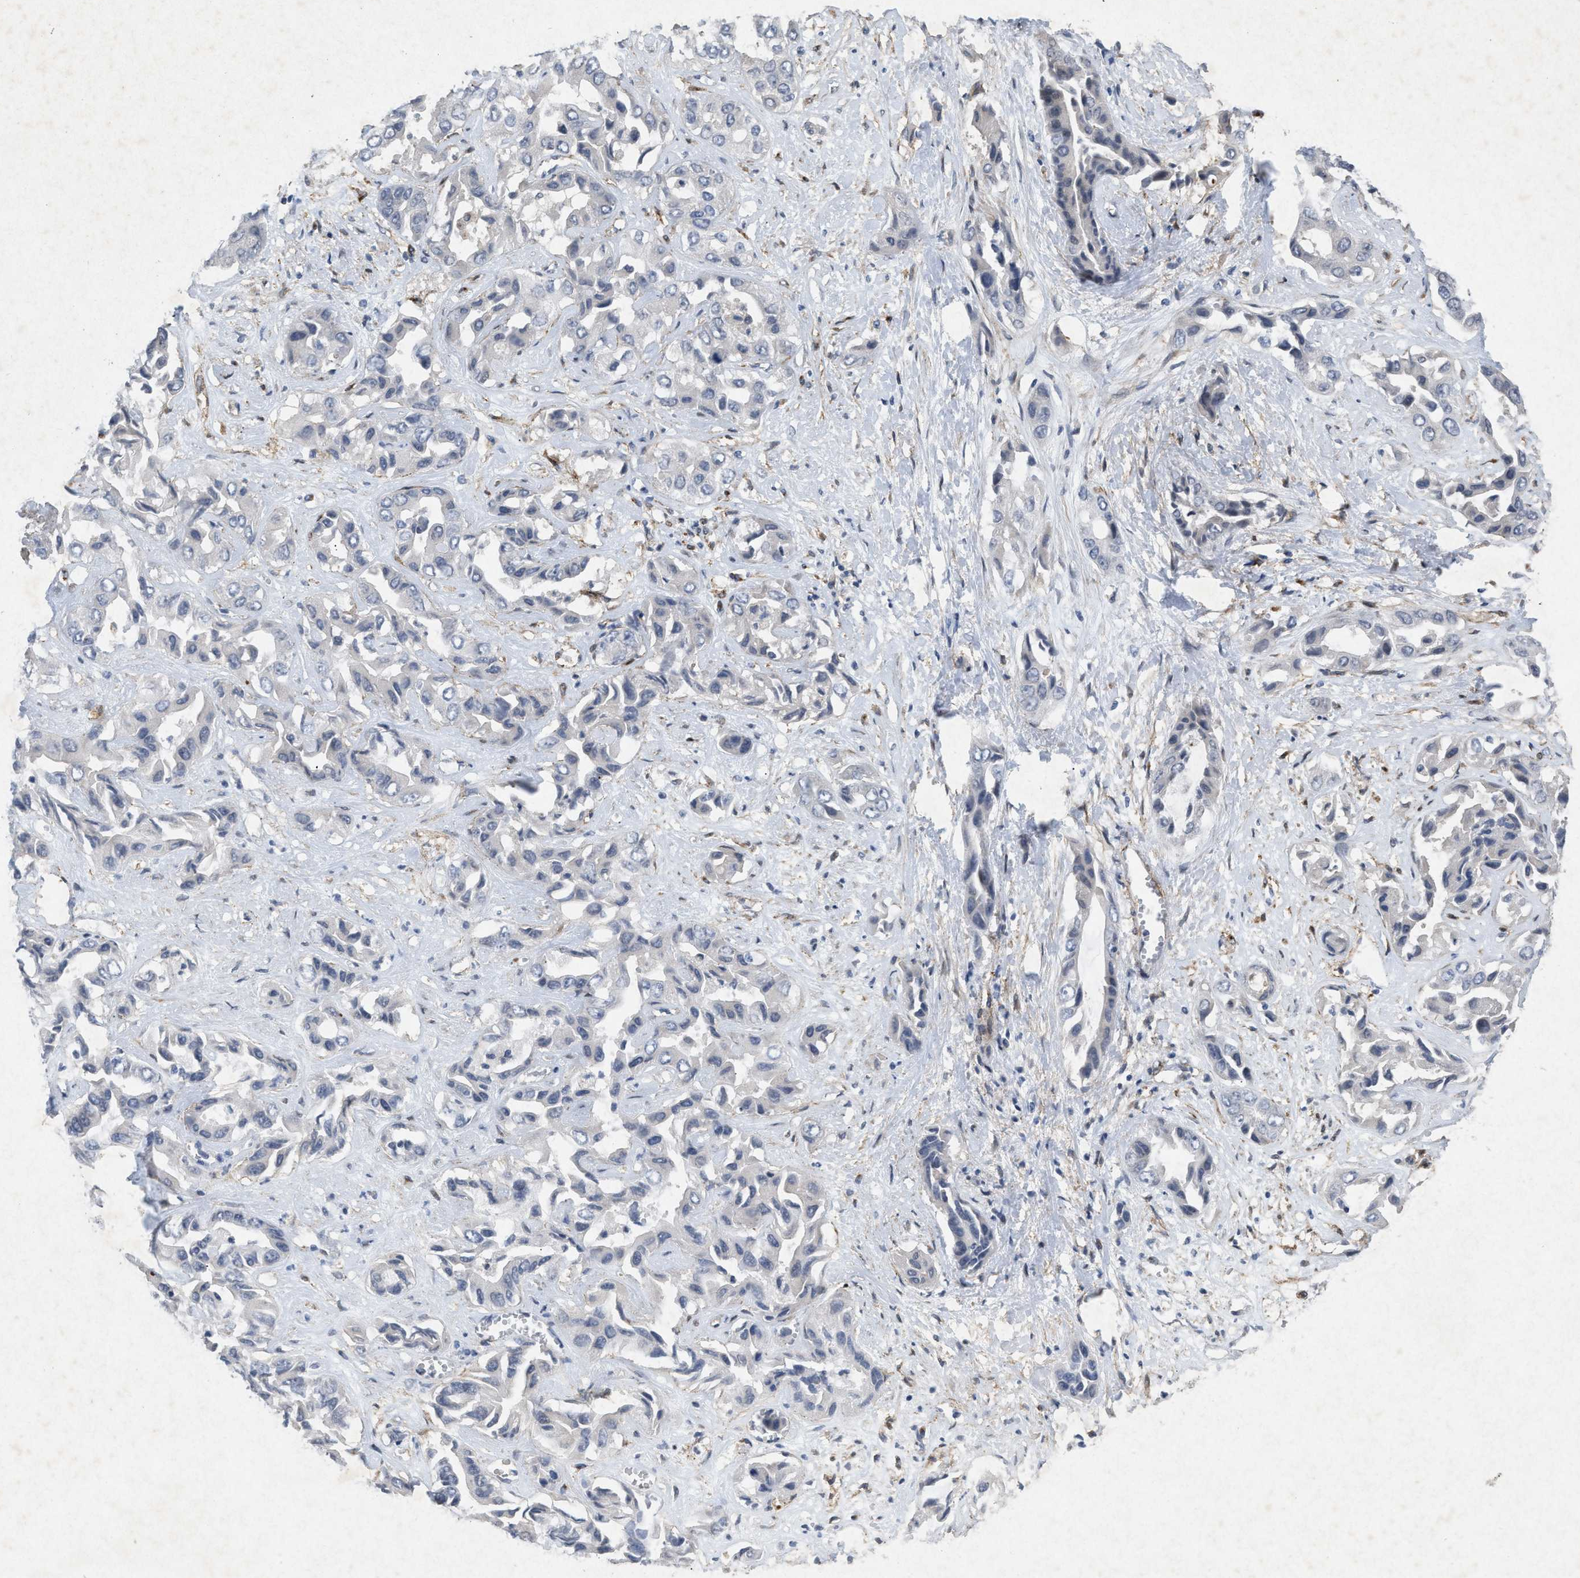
{"staining": {"intensity": "negative", "quantity": "none", "location": "none"}, "tissue": "liver cancer", "cell_type": "Tumor cells", "image_type": "cancer", "snomed": [{"axis": "morphology", "description": "Cholangiocarcinoma"}, {"axis": "topography", "description": "Liver"}], "caption": "Photomicrograph shows no protein expression in tumor cells of liver cancer (cholangiocarcinoma) tissue.", "gene": "PDGFRA", "patient": {"sex": "female", "age": 52}}